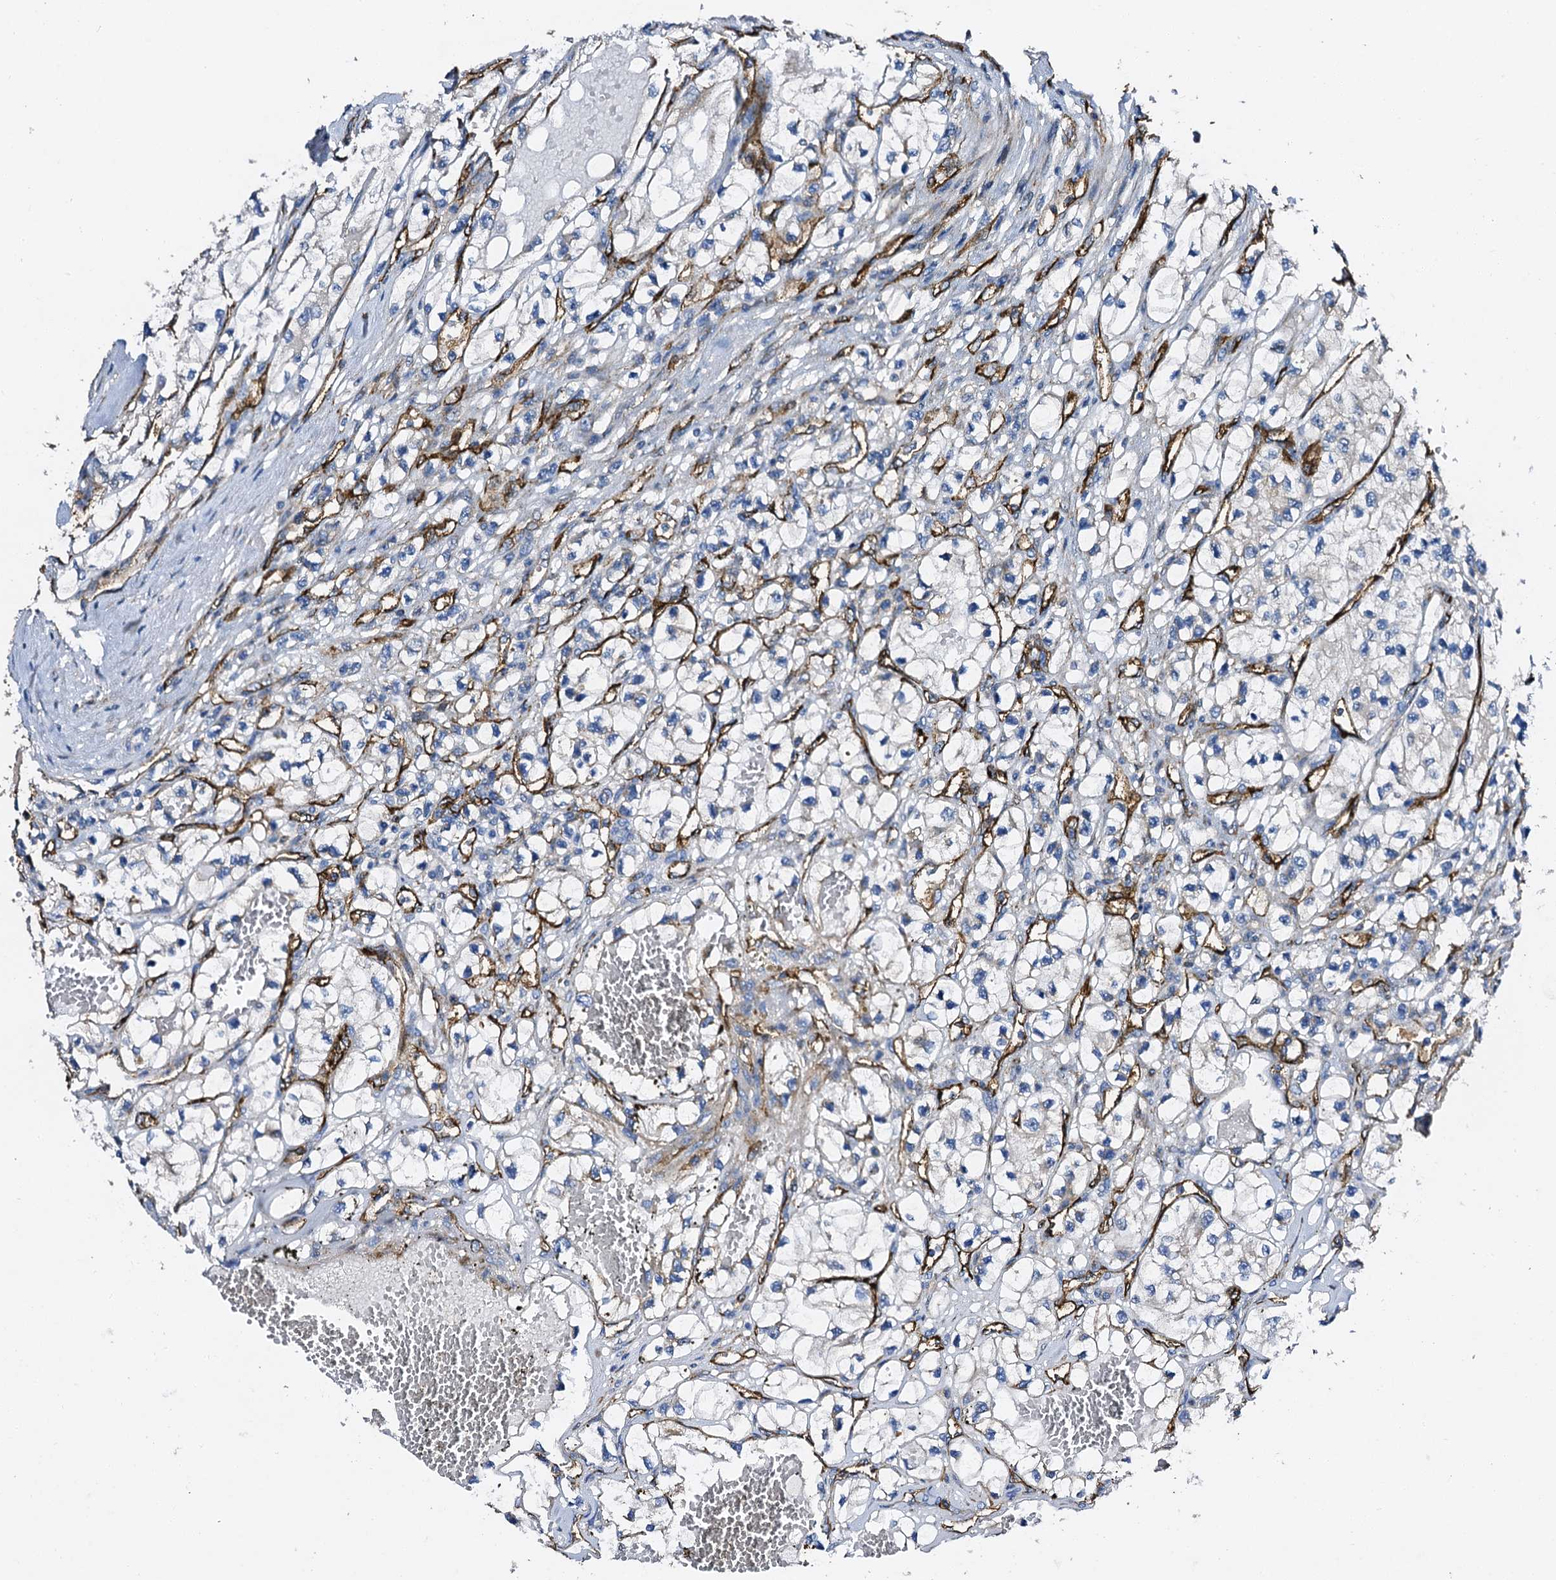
{"staining": {"intensity": "negative", "quantity": "none", "location": "none"}, "tissue": "renal cancer", "cell_type": "Tumor cells", "image_type": "cancer", "snomed": [{"axis": "morphology", "description": "Adenocarcinoma, NOS"}, {"axis": "topography", "description": "Kidney"}], "caption": "This is an immunohistochemistry micrograph of renal cancer (adenocarcinoma). There is no positivity in tumor cells.", "gene": "DBX1", "patient": {"sex": "female", "age": 57}}